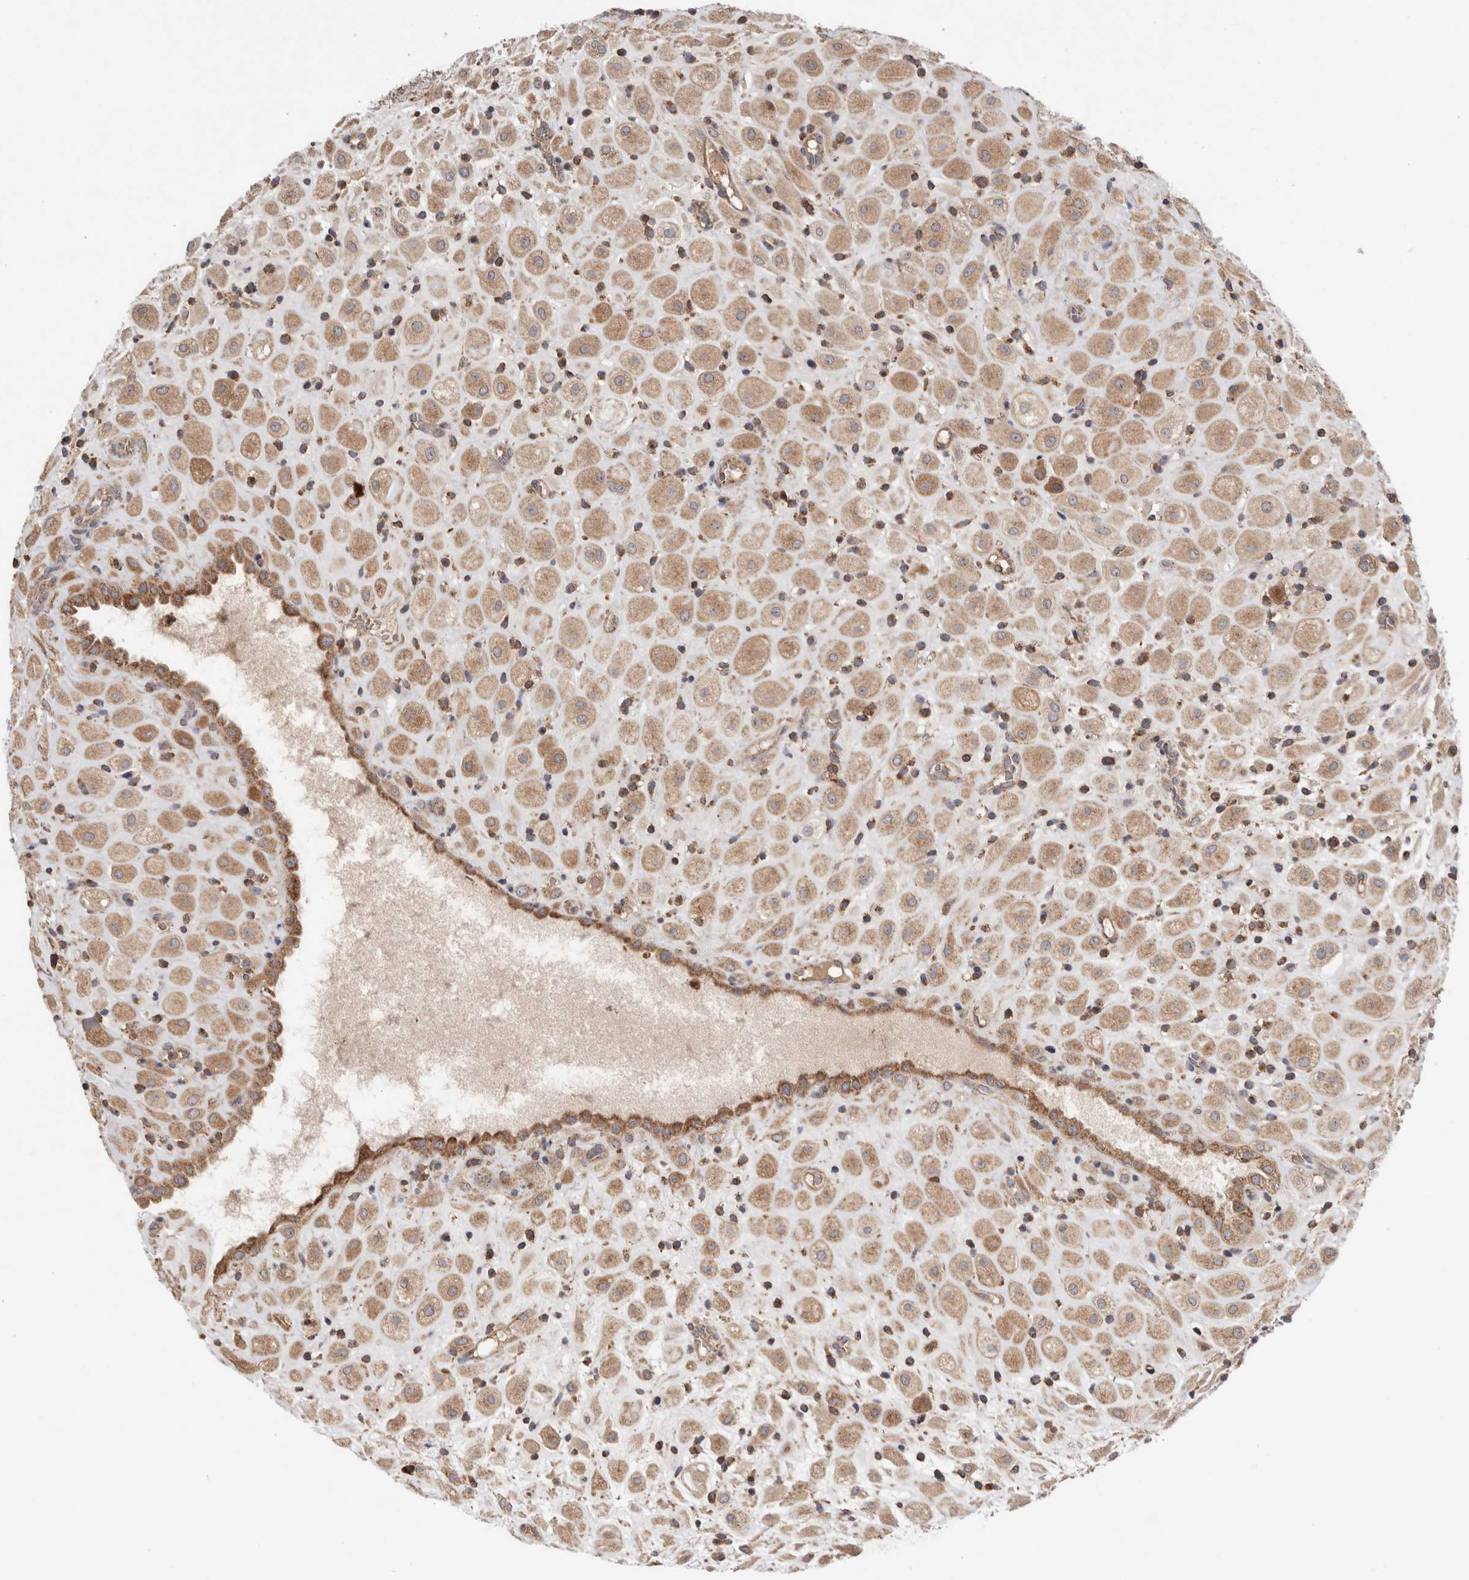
{"staining": {"intensity": "moderate", "quantity": ">75%", "location": "cytoplasmic/membranous"}, "tissue": "placenta", "cell_type": "Decidual cells", "image_type": "normal", "snomed": [{"axis": "morphology", "description": "Normal tissue, NOS"}, {"axis": "topography", "description": "Placenta"}], "caption": "This is a photomicrograph of immunohistochemistry staining of benign placenta, which shows moderate expression in the cytoplasmic/membranous of decidual cells.", "gene": "KIF21B", "patient": {"sex": "female", "age": 35}}